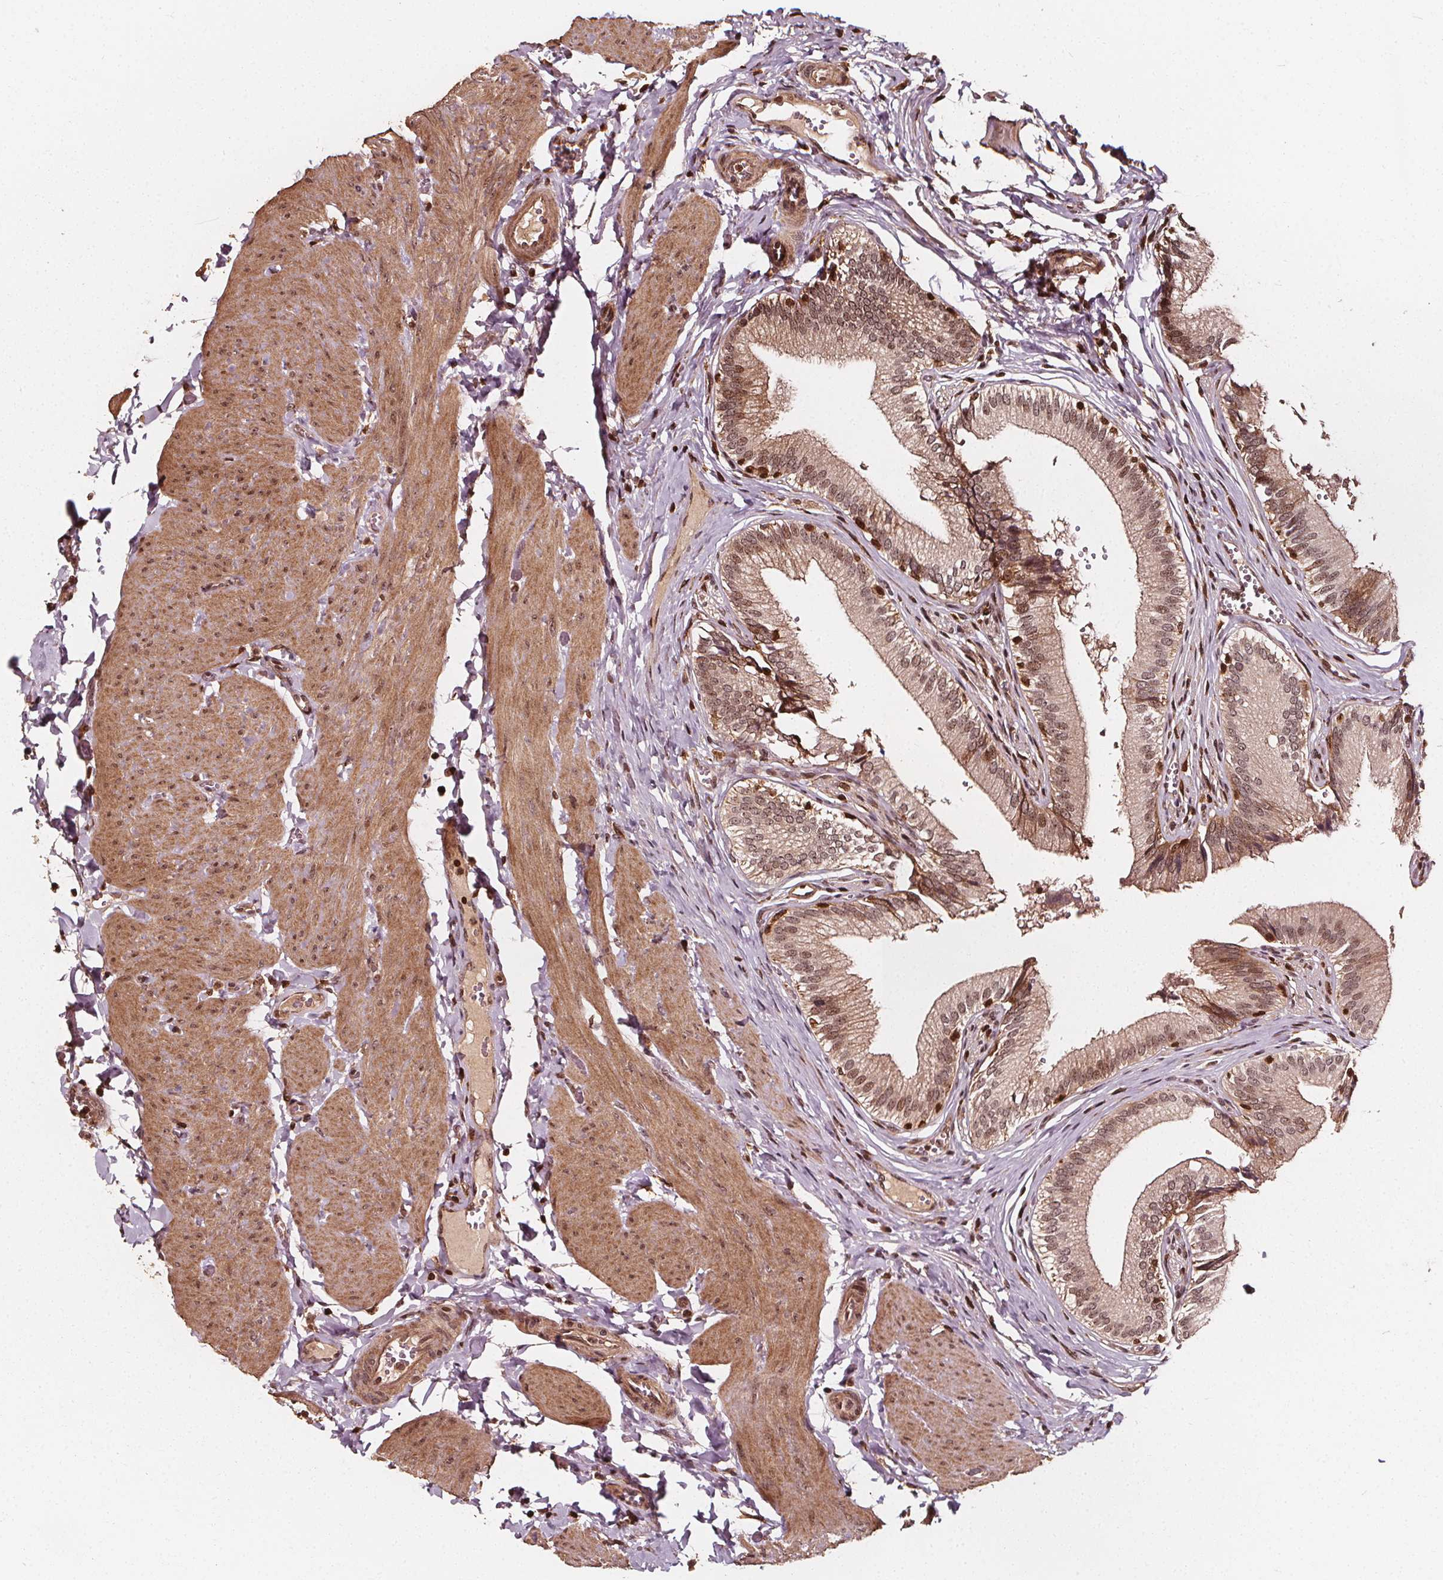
{"staining": {"intensity": "moderate", "quantity": ">75%", "location": "cytoplasmic/membranous,nuclear"}, "tissue": "gallbladder", "cell_type": "Glandular cells", "image_type": "normal", "snomed": [{"axis": "morphology", "description": "Normal tissue, NOS"}, {"axis": "topography", "description": "Gallbladder"}, {"axis": "topography", "description": "Peripheral nerve tissue"}], "caption": "The micrograph shows staining of benign gallbladder, revealing moderate cytoplasmic/membranous,nuclear protein staining (brown color) within glandular cells.", "gene": "EXOSC9", "patient": {"sex": "male", "age": 17}}